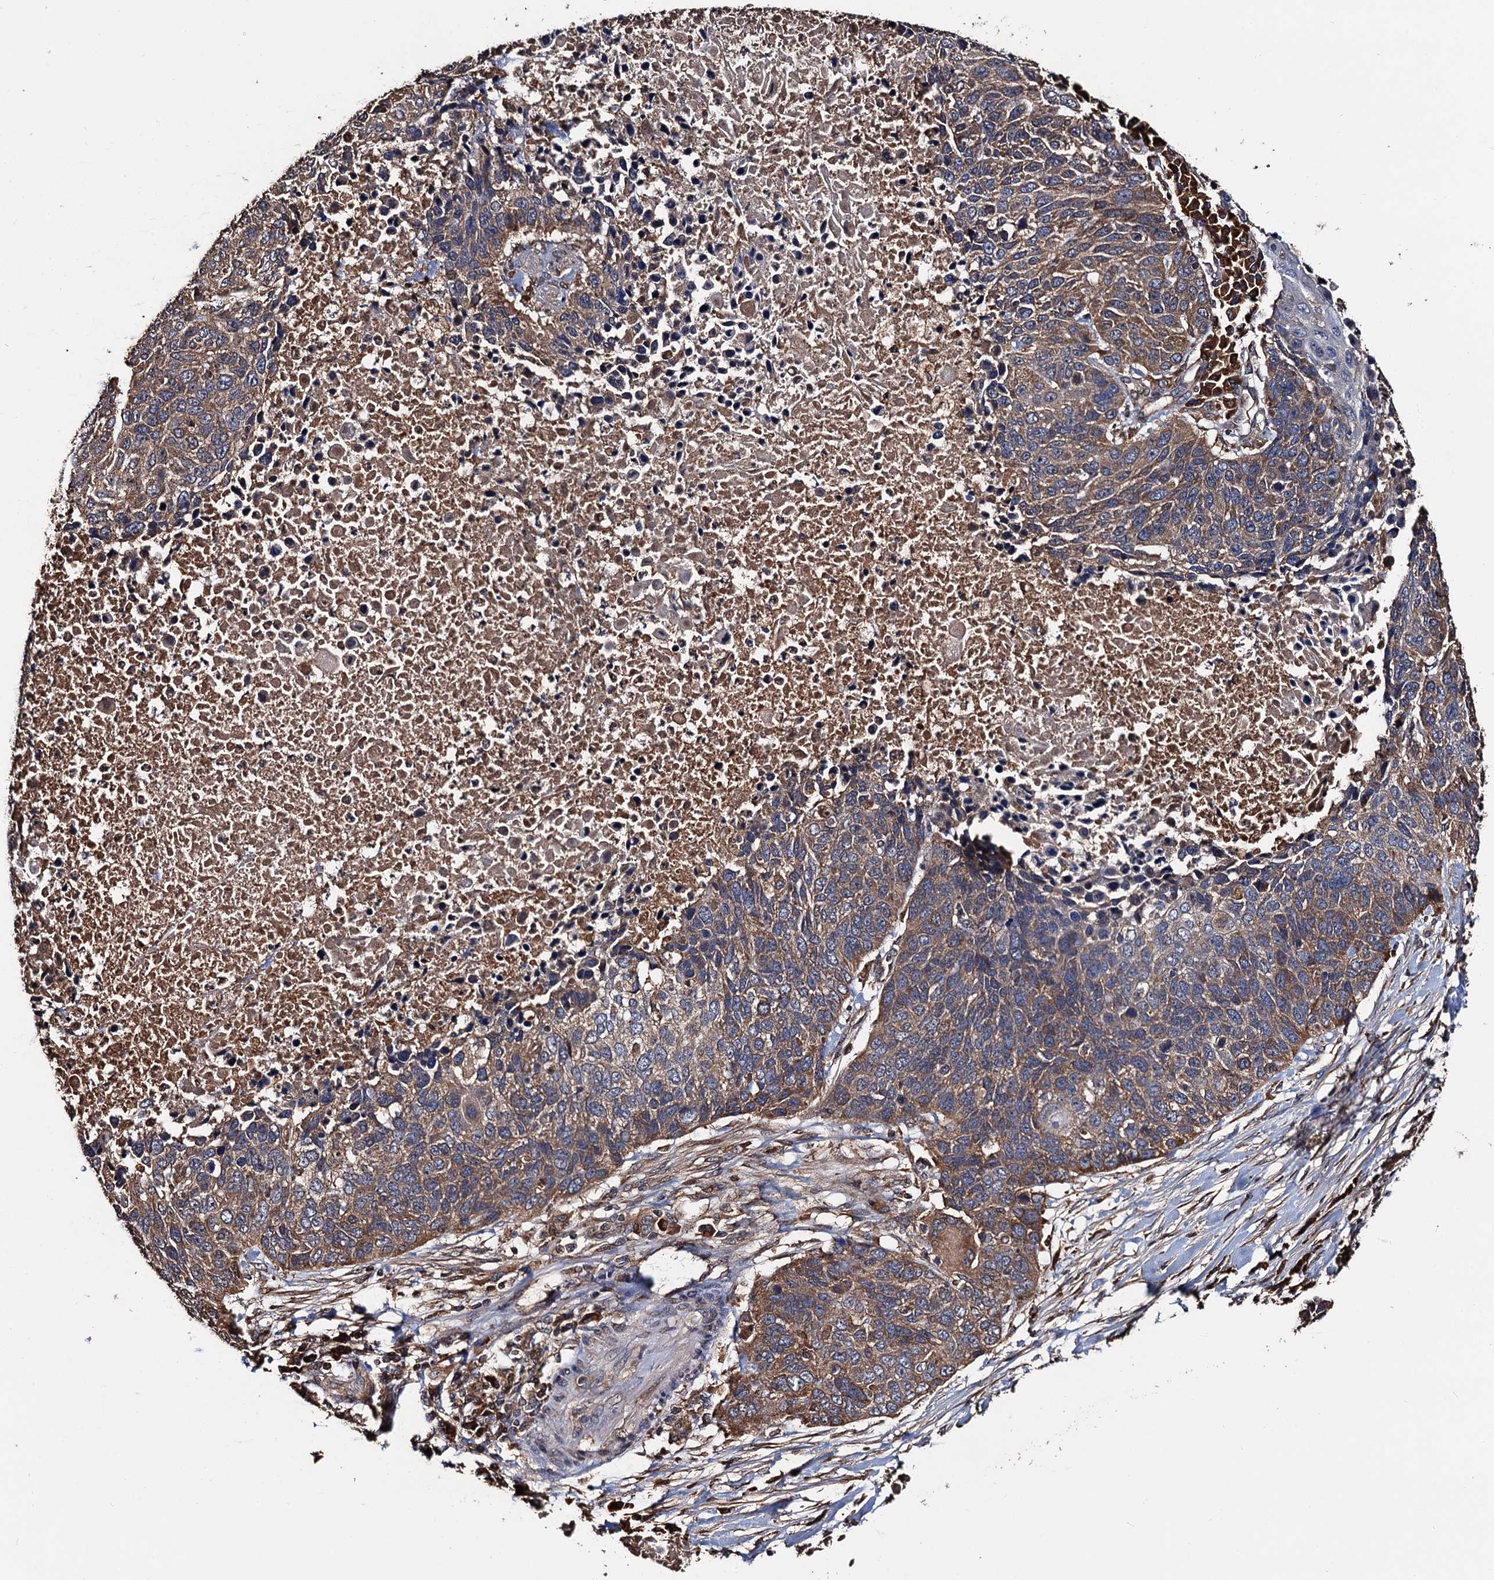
{"staining": {"intensity": "moderate", "quantity": "25%-75%", "location": "cytoplasmic/membranous"}, "tissue": "lung cancer", "cell_type": "Tumor cells", "image_type": "cancer", "snomed": [{"axis": "morphology", "description": "Normal tissue, NOS"}, {"axis": "morphology", "description": "Squamous cell carcinoma, NOS"}, {"axis": "topography", "description": "Lymph node"}, {"axis": "topography", "description": "Lung"}], "caption": "Lung squamous cell carcinoma stained with a brown dye reveals moderate cytoplasmic/membranous positive expression in approximately 25%-75% of tumor cells.", "gene": "RGS11", "patient": {"sex": "male", "age": 66}}